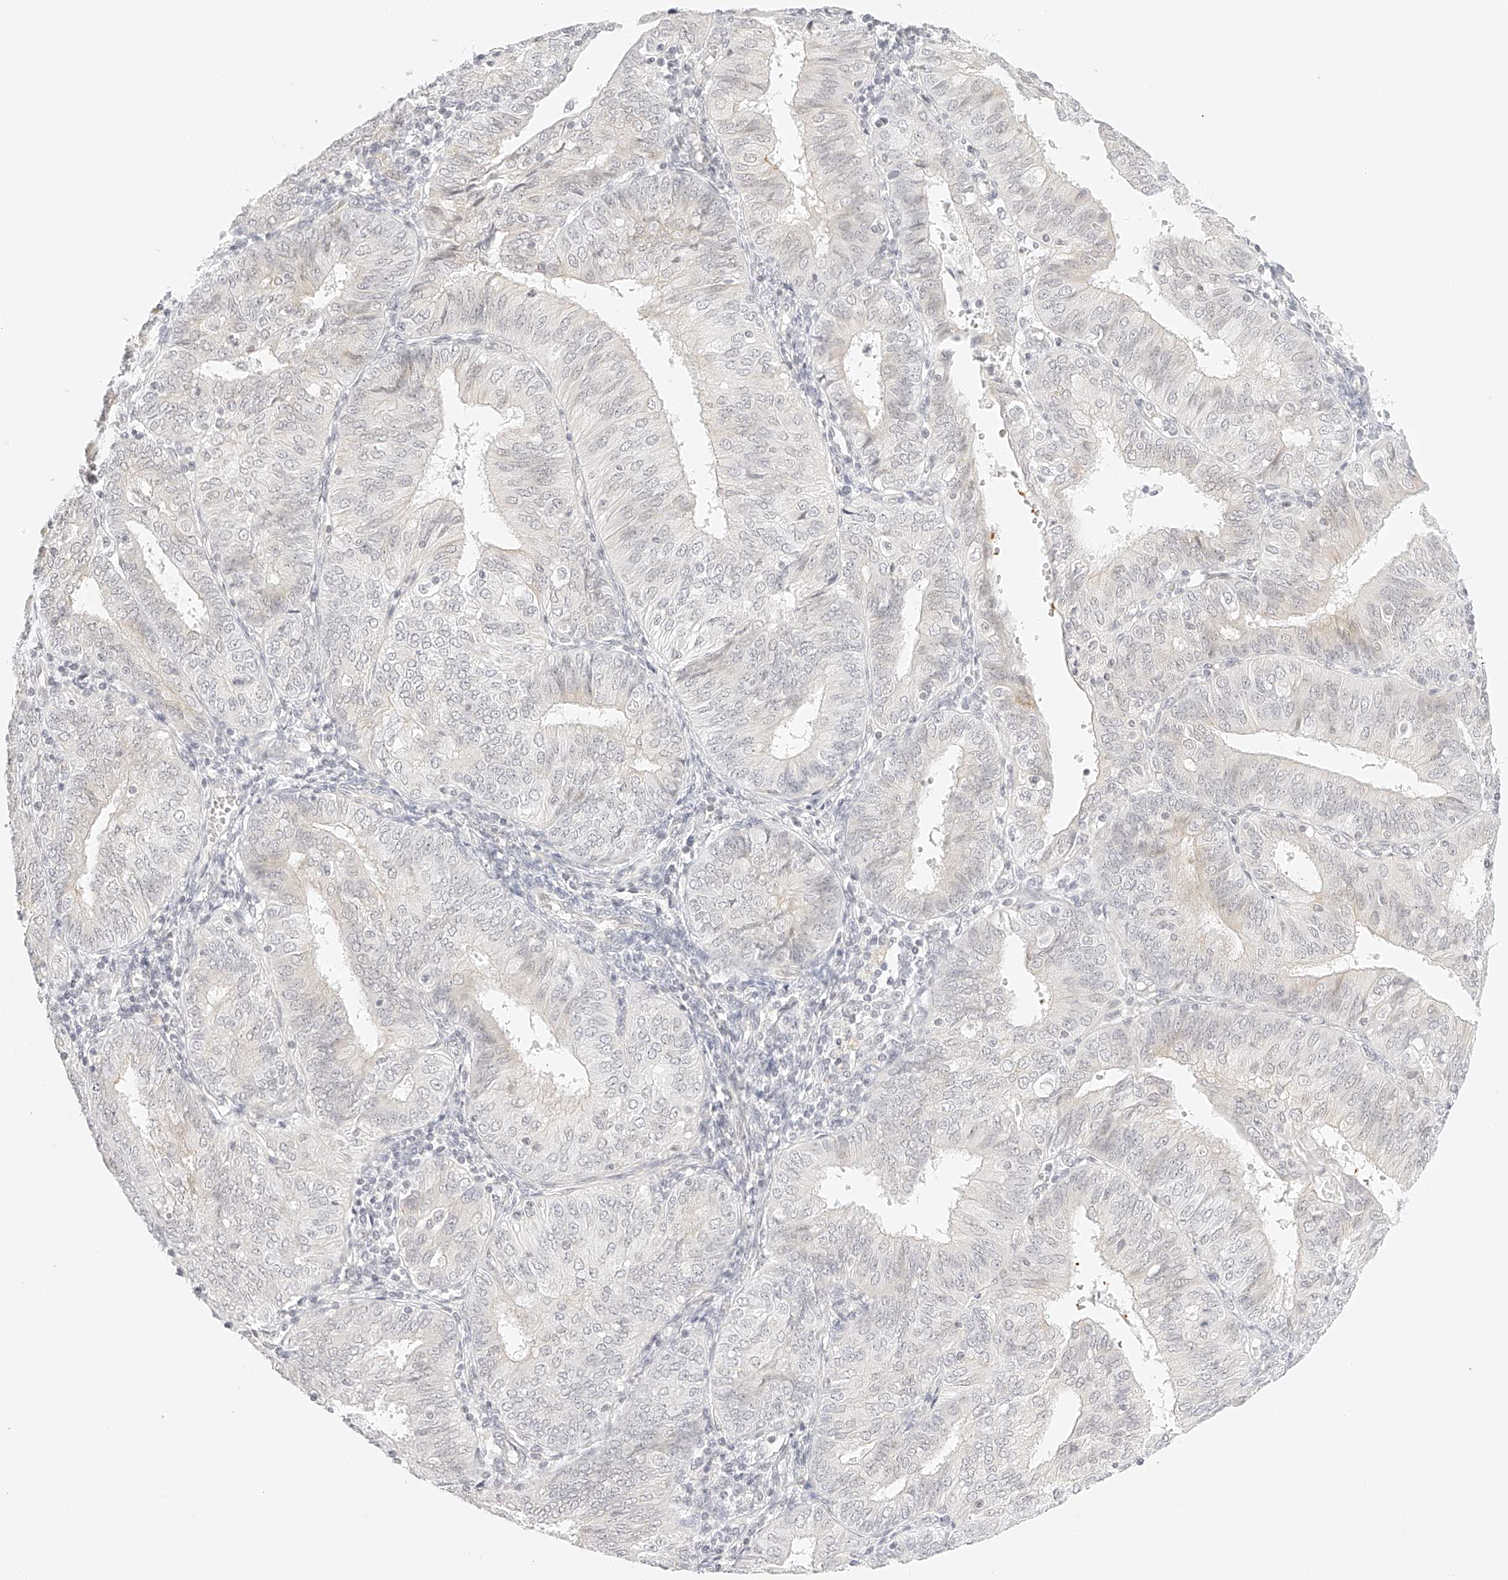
{"staining": {"intensity": "negative", "quantity": "none", "location": "none"}, "tissue": "endometrial cancer", "cell_type": "Tumor cells", "image_type": "cancer", "snomed": [{"axis": "morphology", "description": "Adenocarcinoma, NOS"}, {"axis": "topography", "description": "Endometrium"}], "caption": "High power microscopy micrograph of an IHC image of endometrial cancer (adenocarcinoma), revealing no significant expression in tumor cells. Brightfield microscopy of immunohistochemistry (IHC) stained with DAB (brown) and hematoxylin (blue), captured at high magnification.", "gene": "ZFP69", "patient": {"sex": "female", "age": 58}}